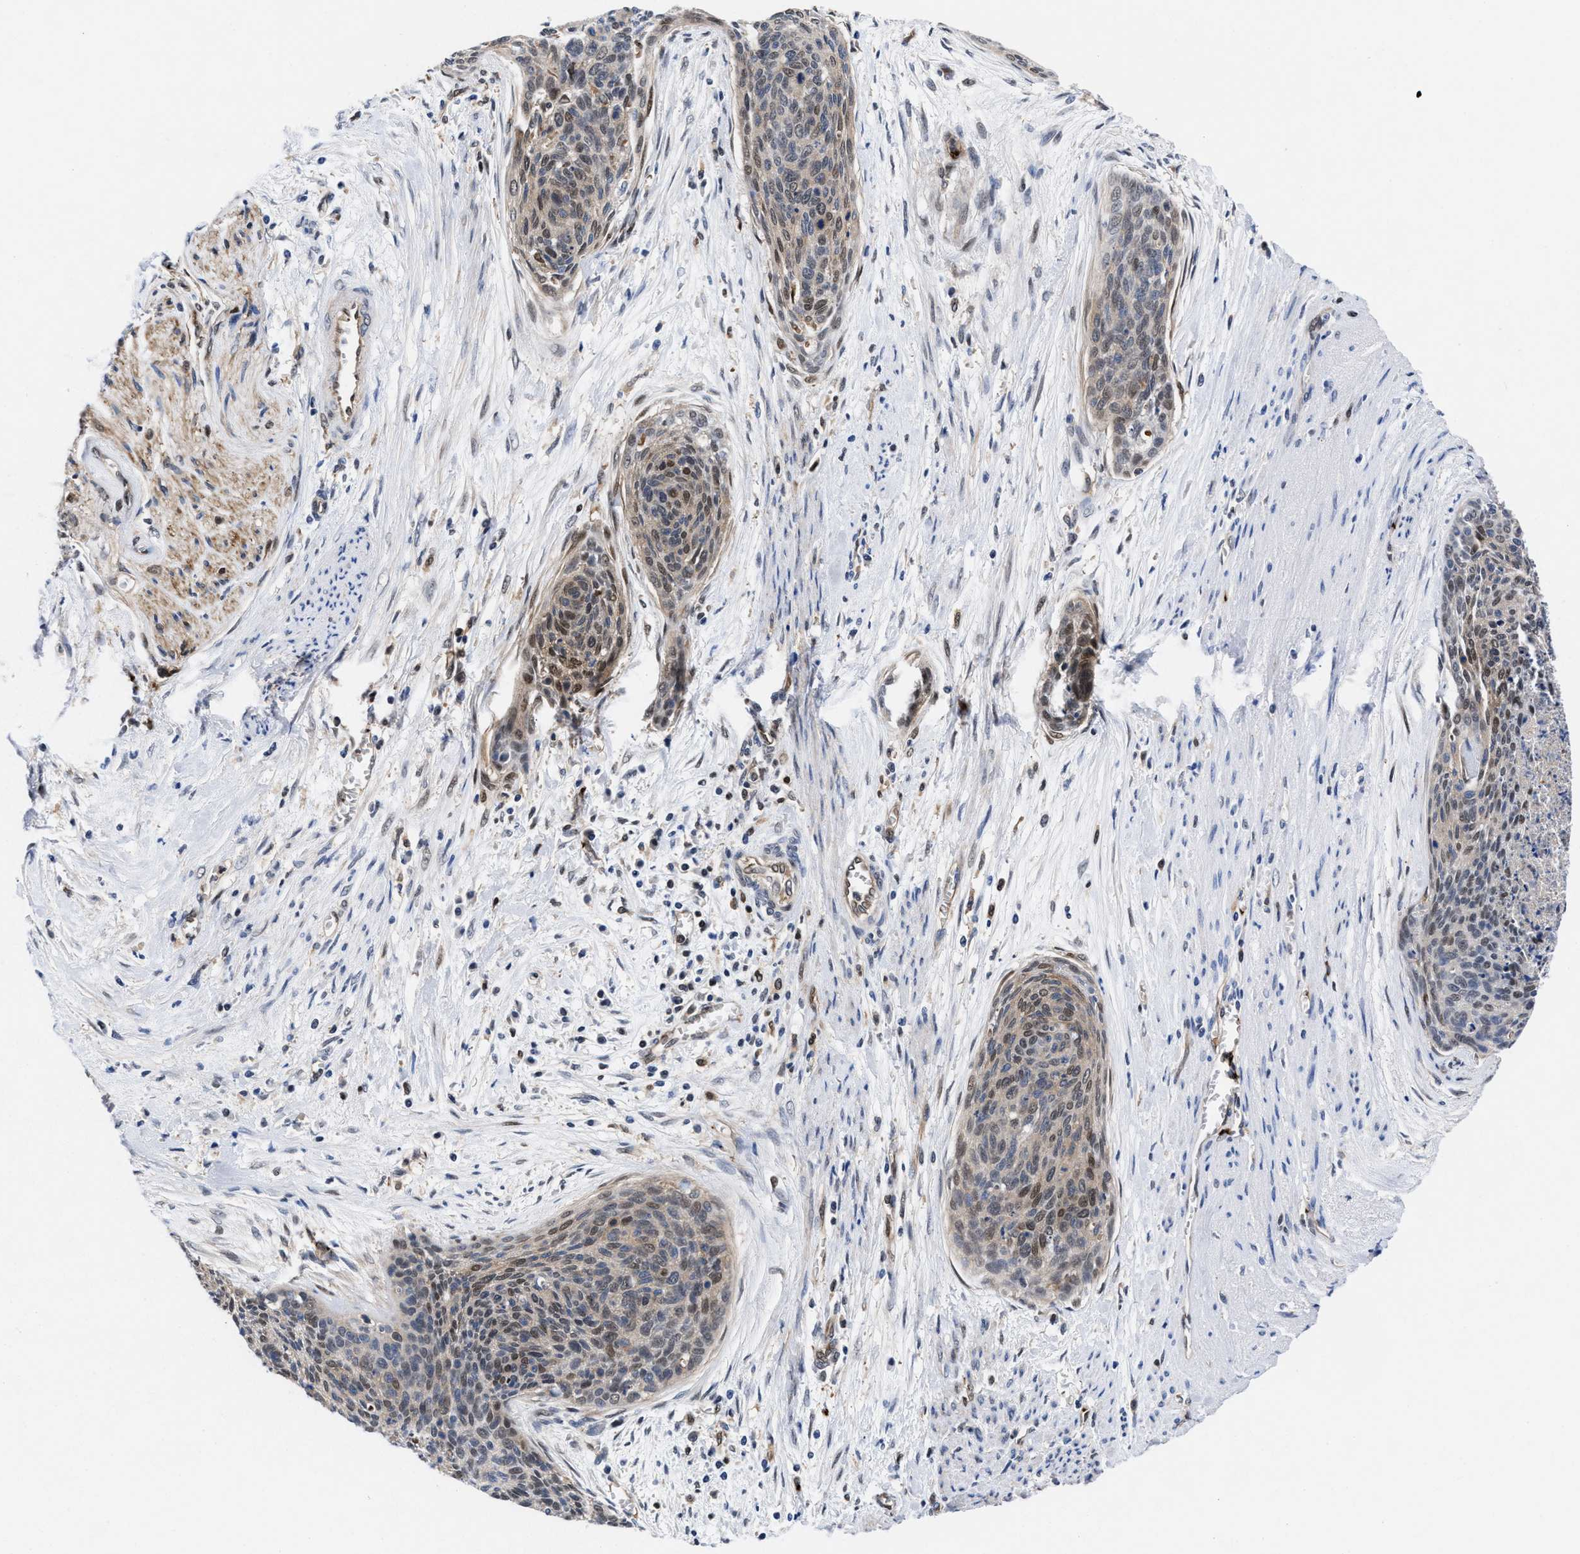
{"staining": {"intensity": "weak", "quantity": "25%-75%", "location": "cytoplasmic/membranous,nuclear"}, "tissue": "cervical cancer", "cell_type": "Tumor cells", "image_type": "cancer", "snomed": [{"axis": "morphology", "description": "Squamous cell carcinoma, NOS"}, {"axis": "topography", "description": "Cervix"}], "caption": "Squamous cell carcinoma (cervical) stained with a brown dye shows weak cytoplasmic/membranous and nuclear positive staining in about 25%-75% of tumor cells.", "gene": "ACLY", "patient": {"sex": "female", "age": 55}}